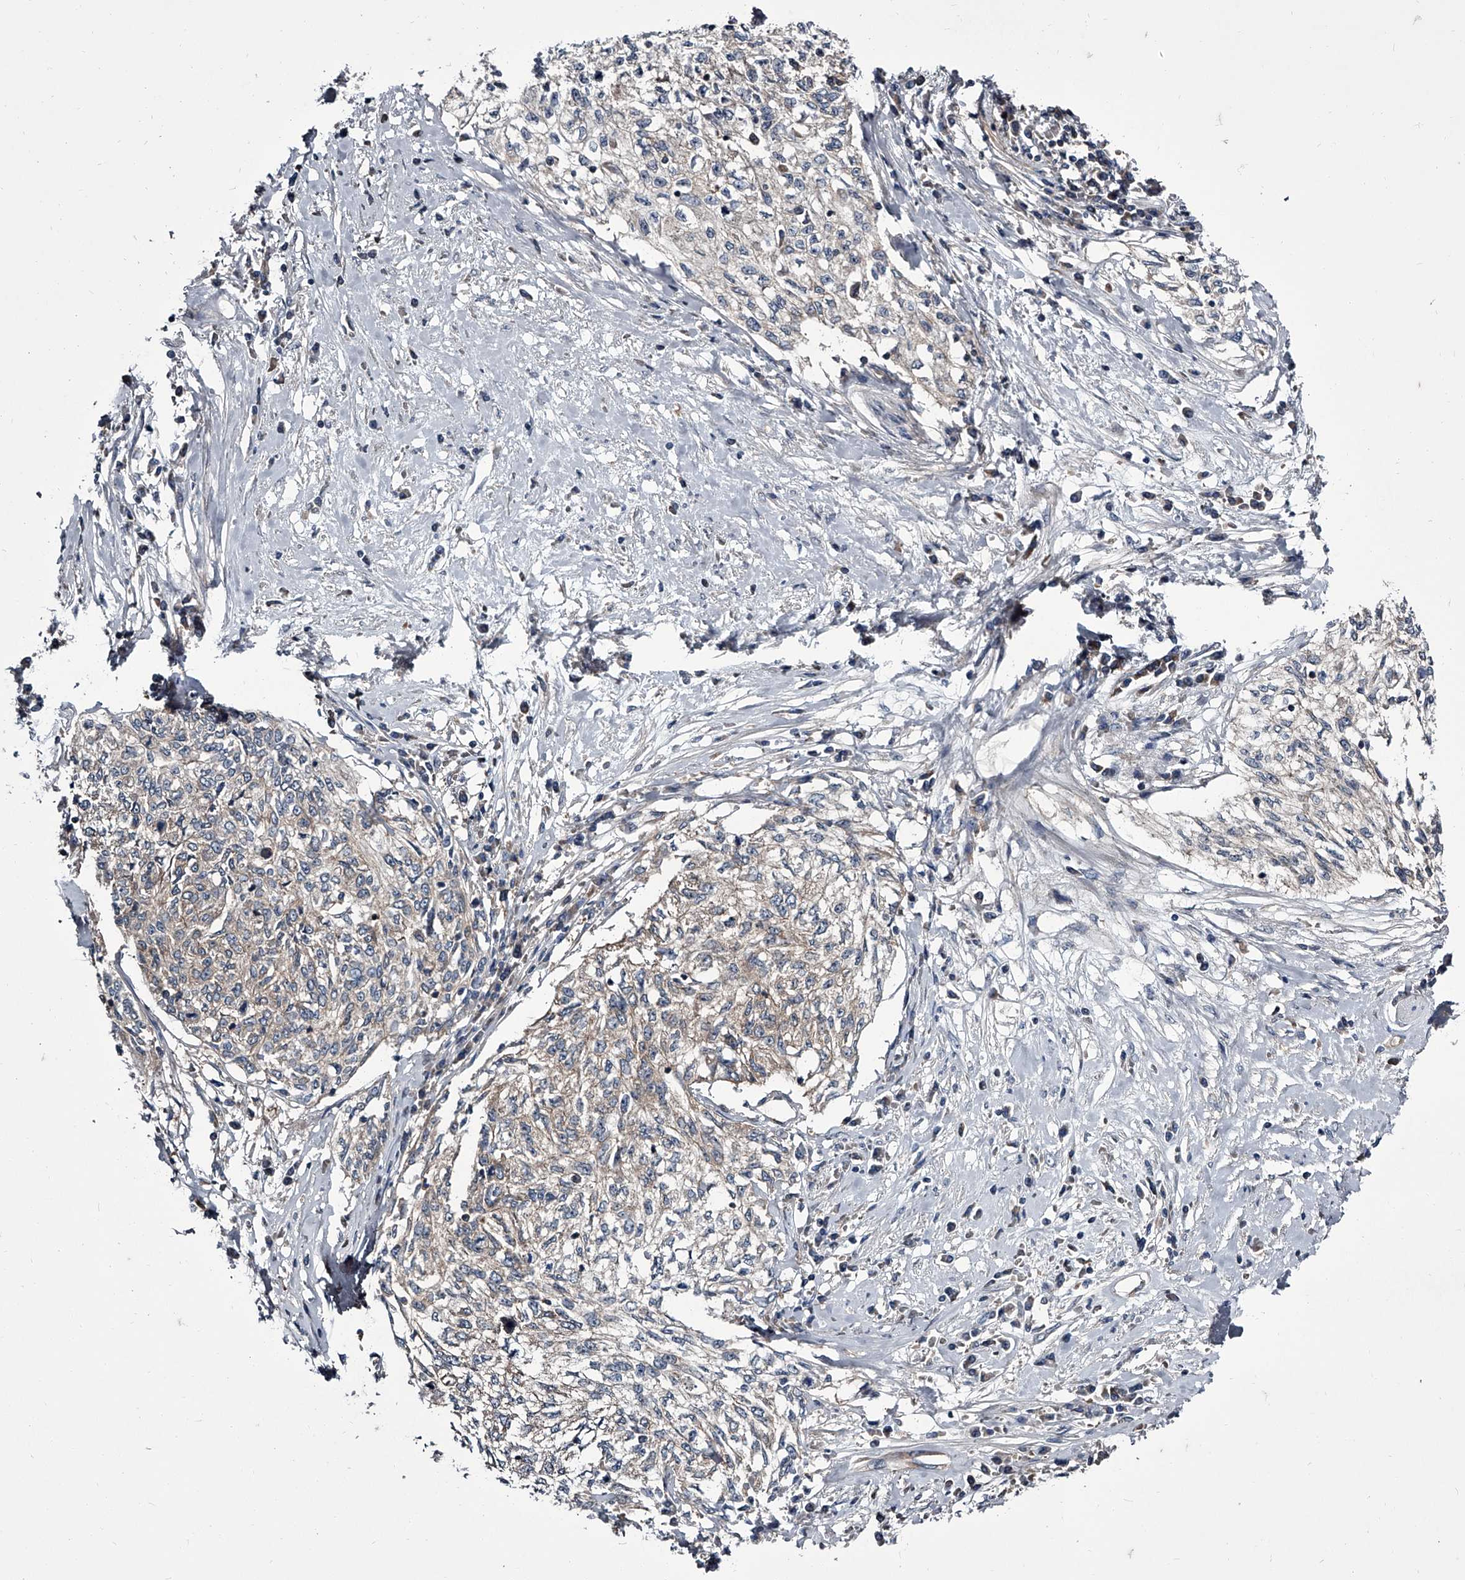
{"staining": {"intensity": "negative", "quantity": "none", "location": "none"}, "tissue": "cervical cancer", "cell_type": "Tumor cells", "image_type": "cancer", "snomed": [{"axis": "morphology", "description": "Squamous cell carcinoma, NOS"}, {"axis": "topography", "description": "Cervix"}], "caption": "The immunohistochemistry micrograph has no significant positivity in tumor cells of cervical cancer (squamous cell carcinoma) tissue.", "gene": "GAPVD1", "patient": {"sex": "female", "age": 57}}